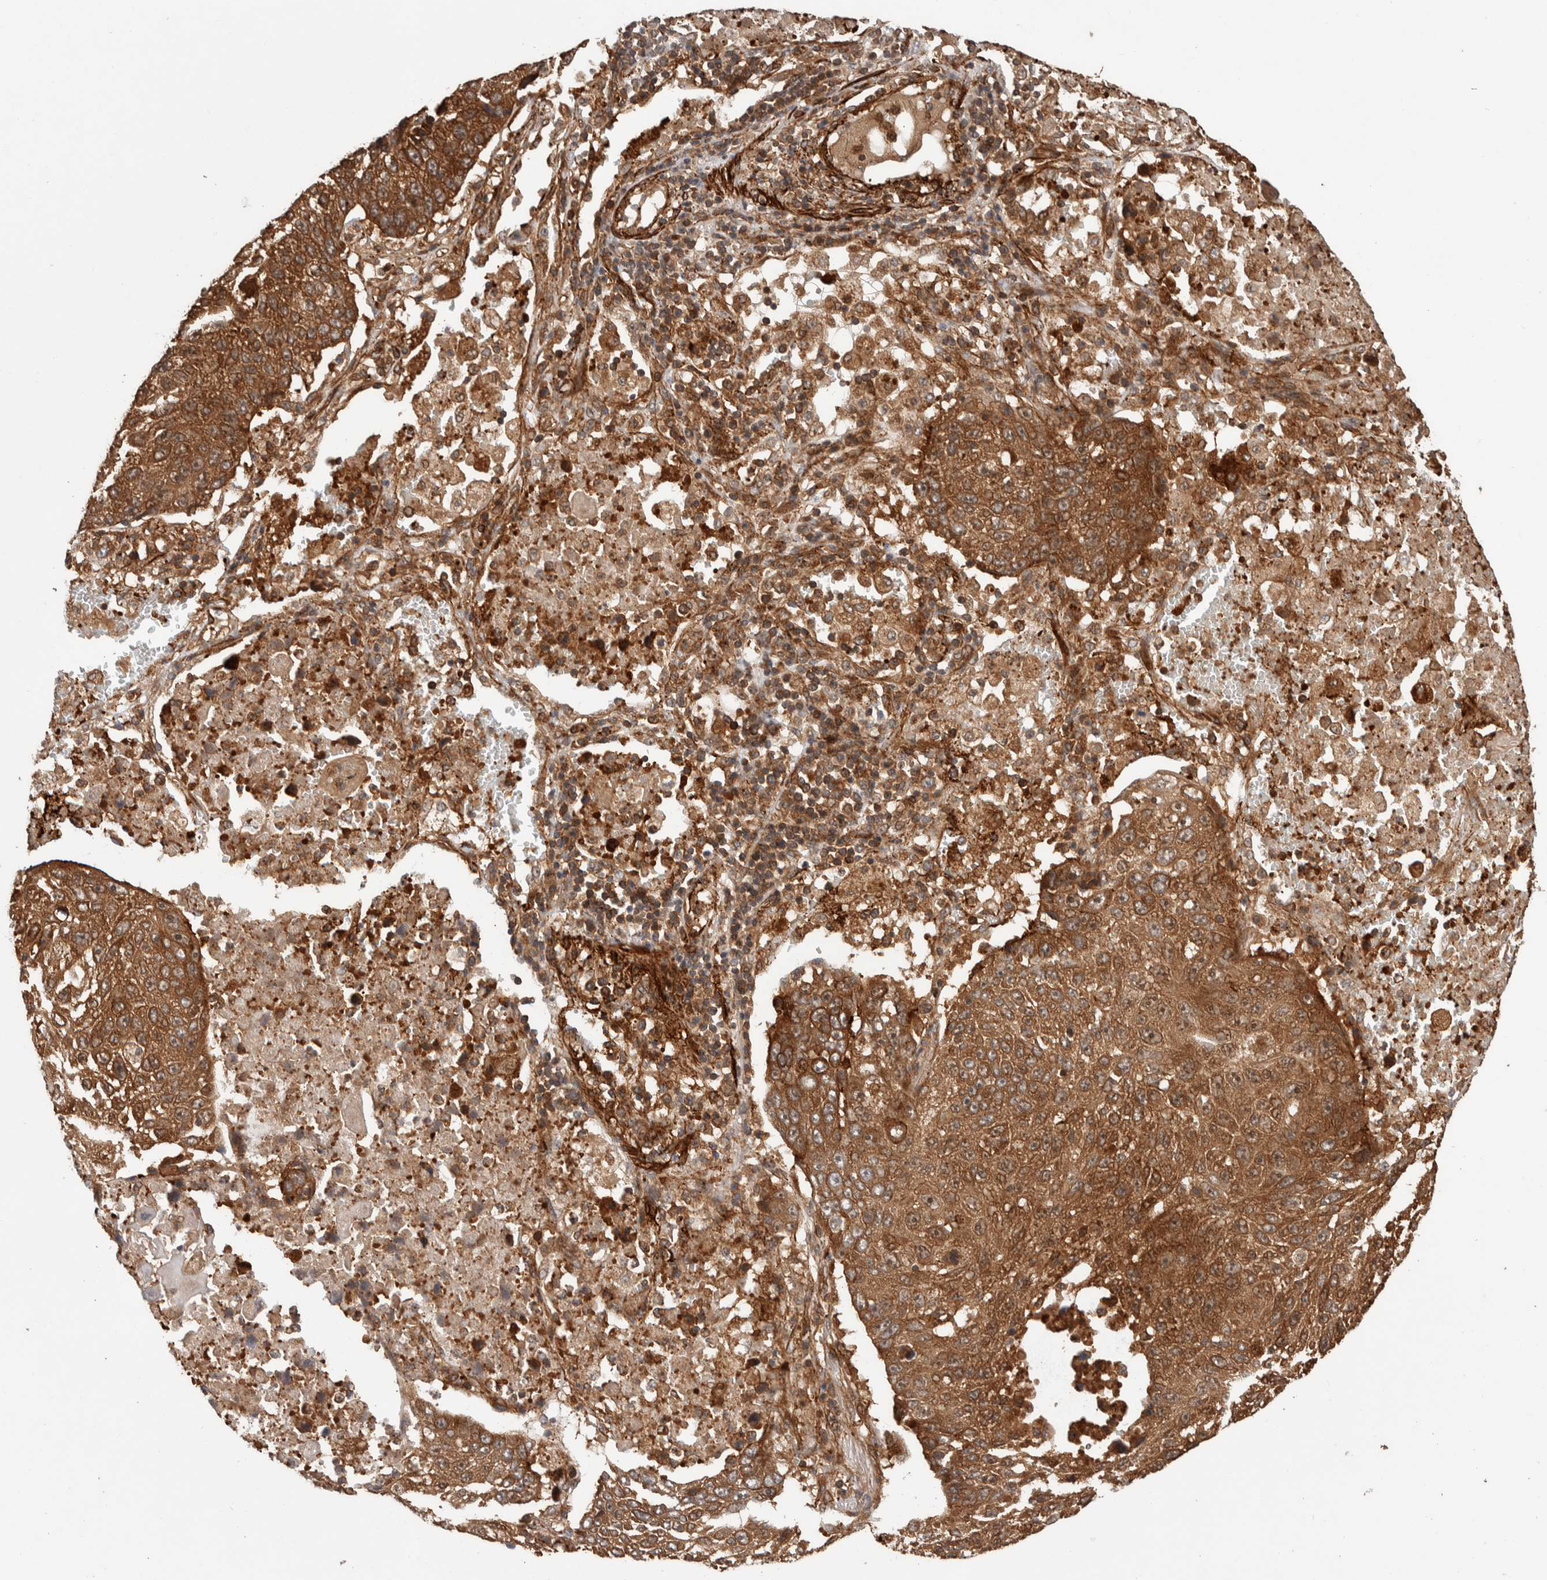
{"staining": {"intensity": "moderate", "quantity": ">75%", "location": "cytoplasmic/membranous"}, "tissue": "lung cancer", "cell_type": "Tumor cells", "image_type": "cancer", "snomed": [{"axis": "morphology", "description": "Squamous cell carcinoma, NOS"}, {"axis": "topography", "description": "Lung"}], "caption": "Immunohistochemistry (IHC) micrograph of lung cancer (squamous cell carcinoma) stained for a protein (brown), which shows medium levels of moderate cytoplasmic/membranous expression in about >75% of tumor cells.", "gene": "SYNRG", "patient": {"sex": "male", "age": 61}}